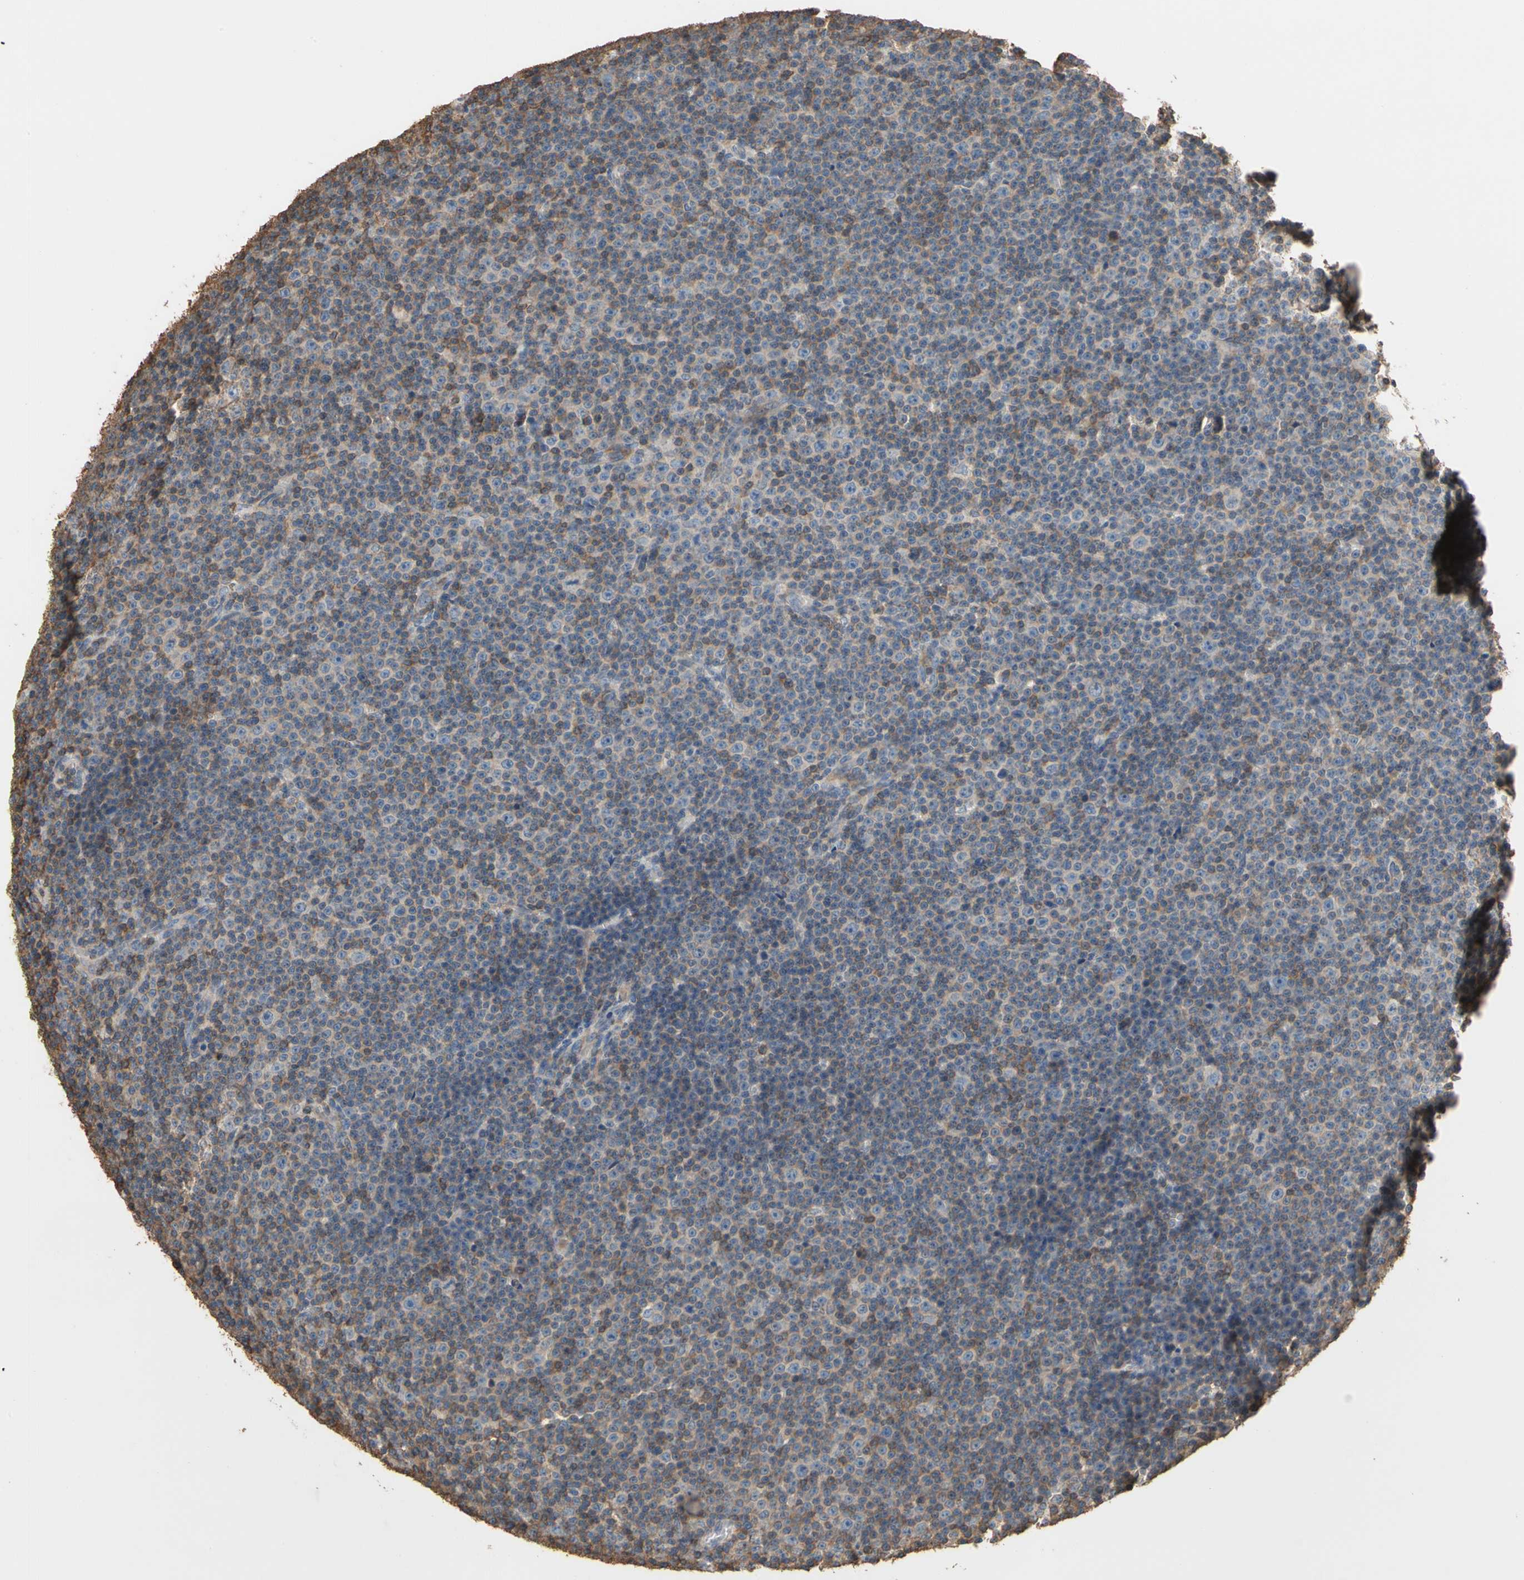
{"staining": {"intensity": "moderate", "quantity": "<25%", "location": "cytoplasmic/membranous"}, "tissue": "lymphoma", "cell_type": "Tumor cells", "image_type": "cancer", "snomed": [{"axis": "morphology", "description": "Malignant lymphoma, non-Hodgkin's type, Low grade"}, {"axis": "topography", "description": "Lymph node"}], "caption": "An immunohistochemistry image of neoplastic tissue is shown. Protein staining in brown shows moderate cytoplasmic/membranous positivity in lymphoma within tumor cells. Ihc stains the protein in brown and the nuclei are stained blue.", "gene": "MAP3K10", "patient": {"sex": "female", "age": 67}}